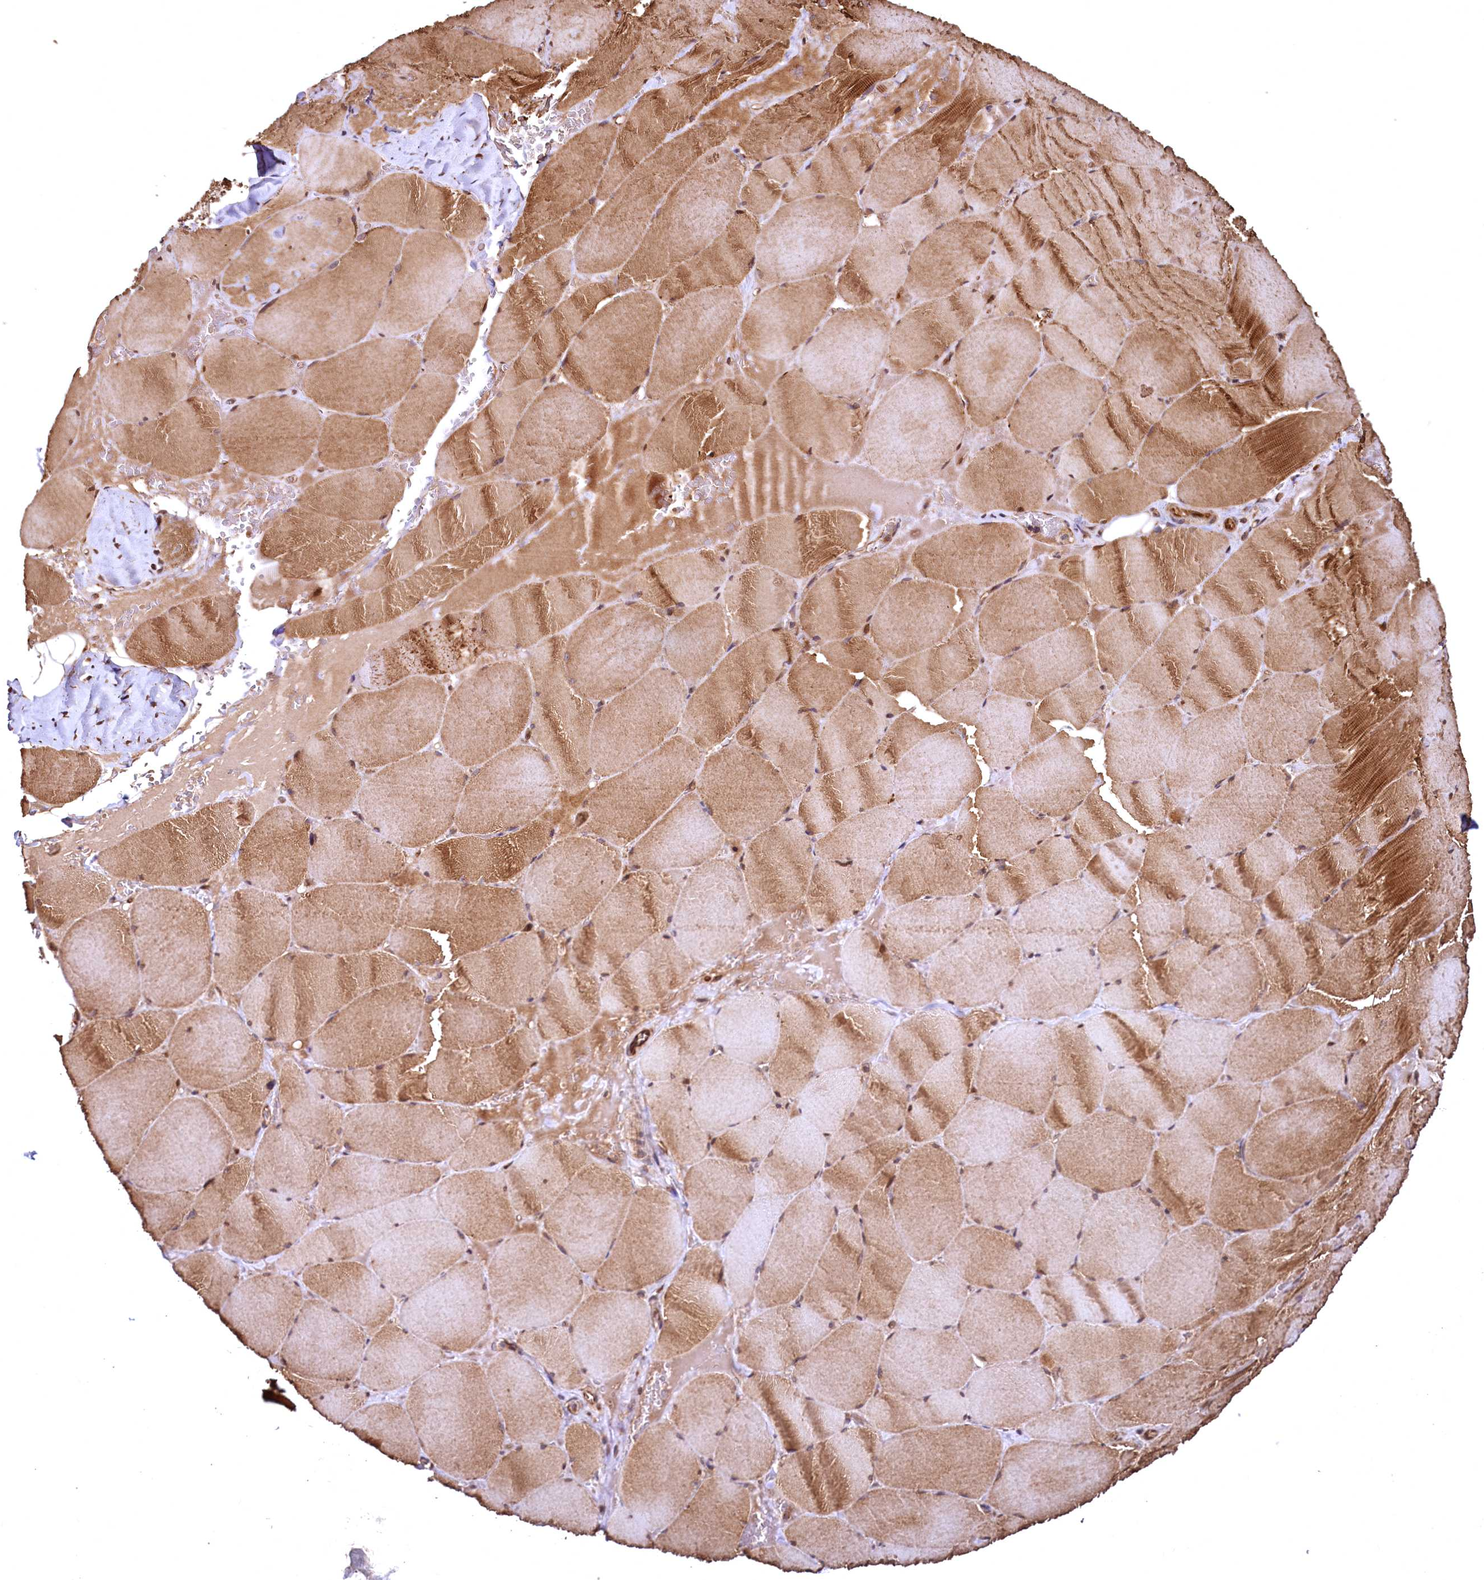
{"staining": {"intensity": "moderate", "quantity": ">75%", "location": "cytoplasmic/membranous,nuclear"}, "tissue": "skeletal muscle", "cell_type": "Myocytes", "image_type": "normal", "snomed": [{"axis": "morphology", "description": "Normal tissue, NOS"}, {"axis": "topography", "description": "Skeletal muscle"}, {"axis": "topography", "description": "Head-Neck"}], "caption": "Immunohistochemistry histopathology image of benign skeletal muscle: skeletal muscle stained using IHC displays medium levels of moderate protein expression localized specifically in the cytoplasmic/membranous,nuclear of myocytes, appearing as a cytoplasmic/membranous,nuclear brown color.", "gene": "TBCEL", "patient": {"sex": "male", "age": 66}}